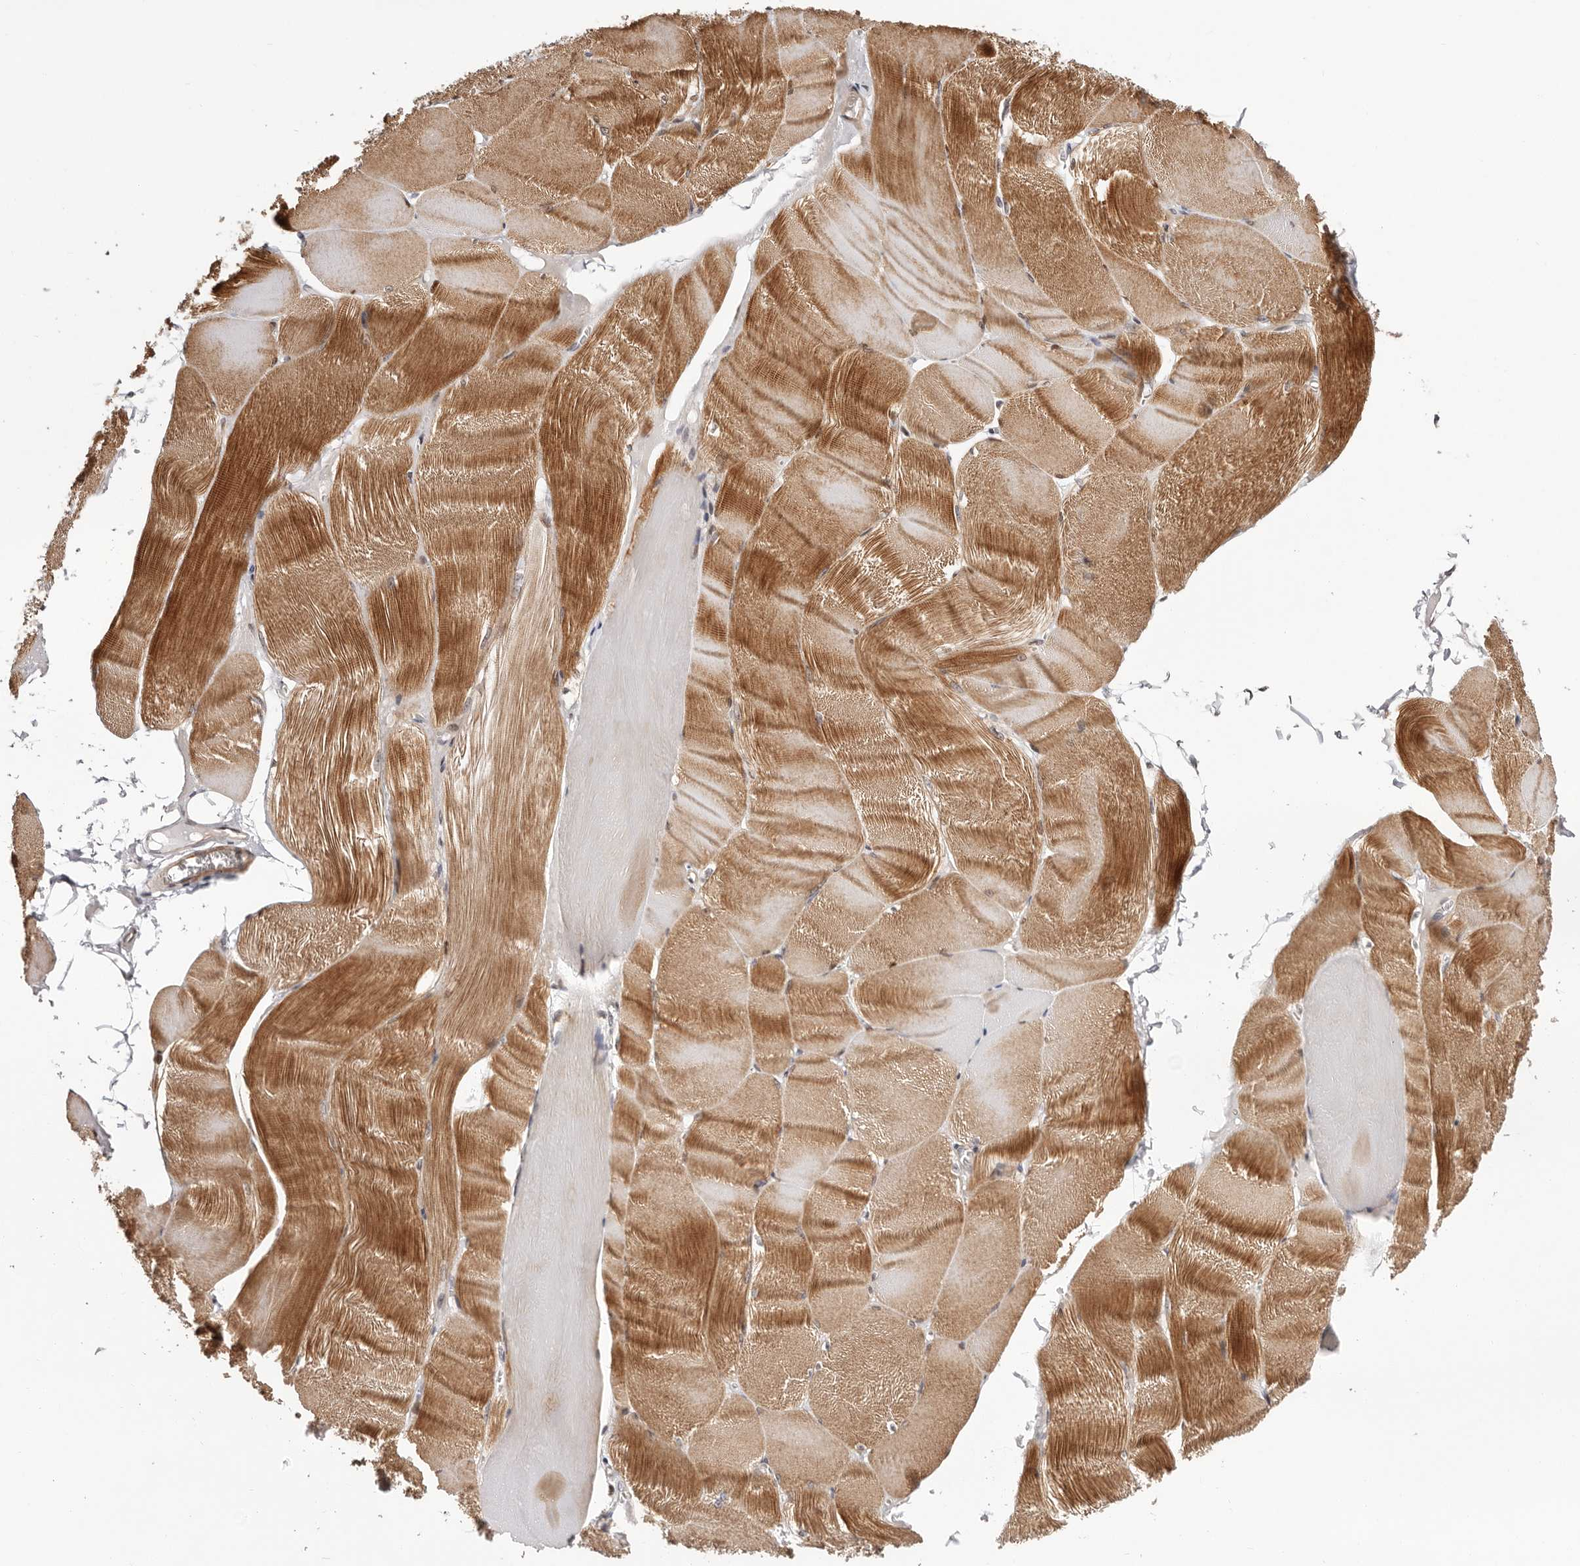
{"staining": {"intensity": "moderate", "quantity": ">75%", "location": "cytoplasmic/membranous"}, "tissue": "skeletal muscle", "cell_type": "Myocytes", "image_type": "normal", "snomed": [{"axis": "morphology", "description": "Normal tissue, NOS"}, {"axis": "morphology", "description": "Basal cell carcinoma"}, {"axis": "topography", "description": "Skeletal muscle"}], "caption": "Myocytes show moderate cytoplasmic/membranous positivity in about >75% of cells in benign skeletal muscle. (IHC, brightfield microscopy, high magnification).", "gene": "EPHX3", "patient": {"sex": "female", "age": 64}}